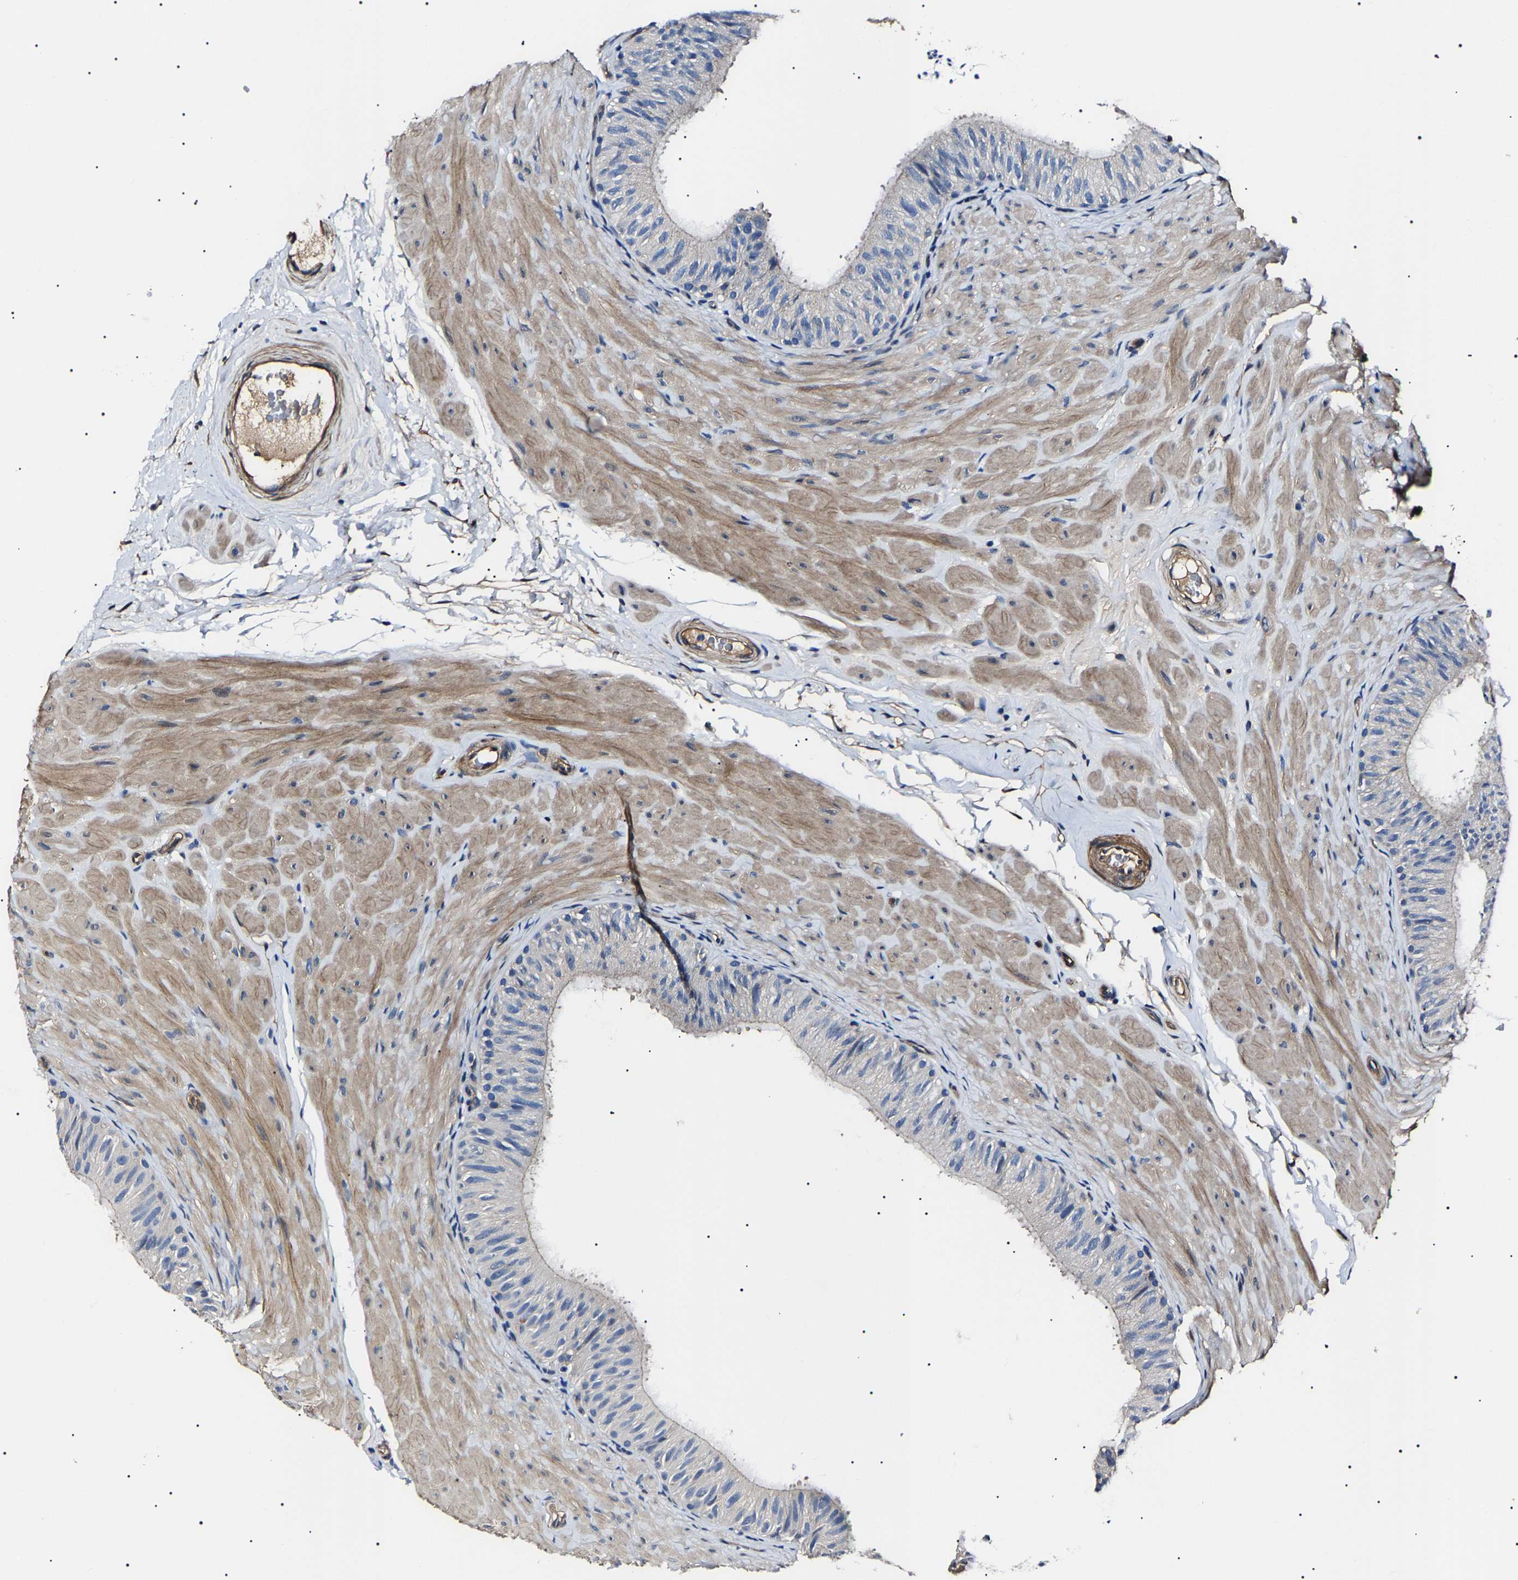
{"staining": {"intensity": "negative", "quantity": "none", "location": "none"}, "tissue": "epididymis", "cell_type": "Glandular cells", "image_type": "normal", "snomed": [{"axis": "morphology", "description": "Normal tissue, NOS"}, {"axis": "topography", "description": "Epididymis"}], "caption": "Immunohistochemical staining of normal human epididymis demonstrates no significant staining in glandular cells. The staining was performed using DAB (3,3'-diaminobenzidine) to visualize the protein expression in brown, while the nuclei were stained in blue with hematoxylin (Magnification: 20x).", "gene": "KLHL42", "patient": {"sex": "male", "age": 34}}